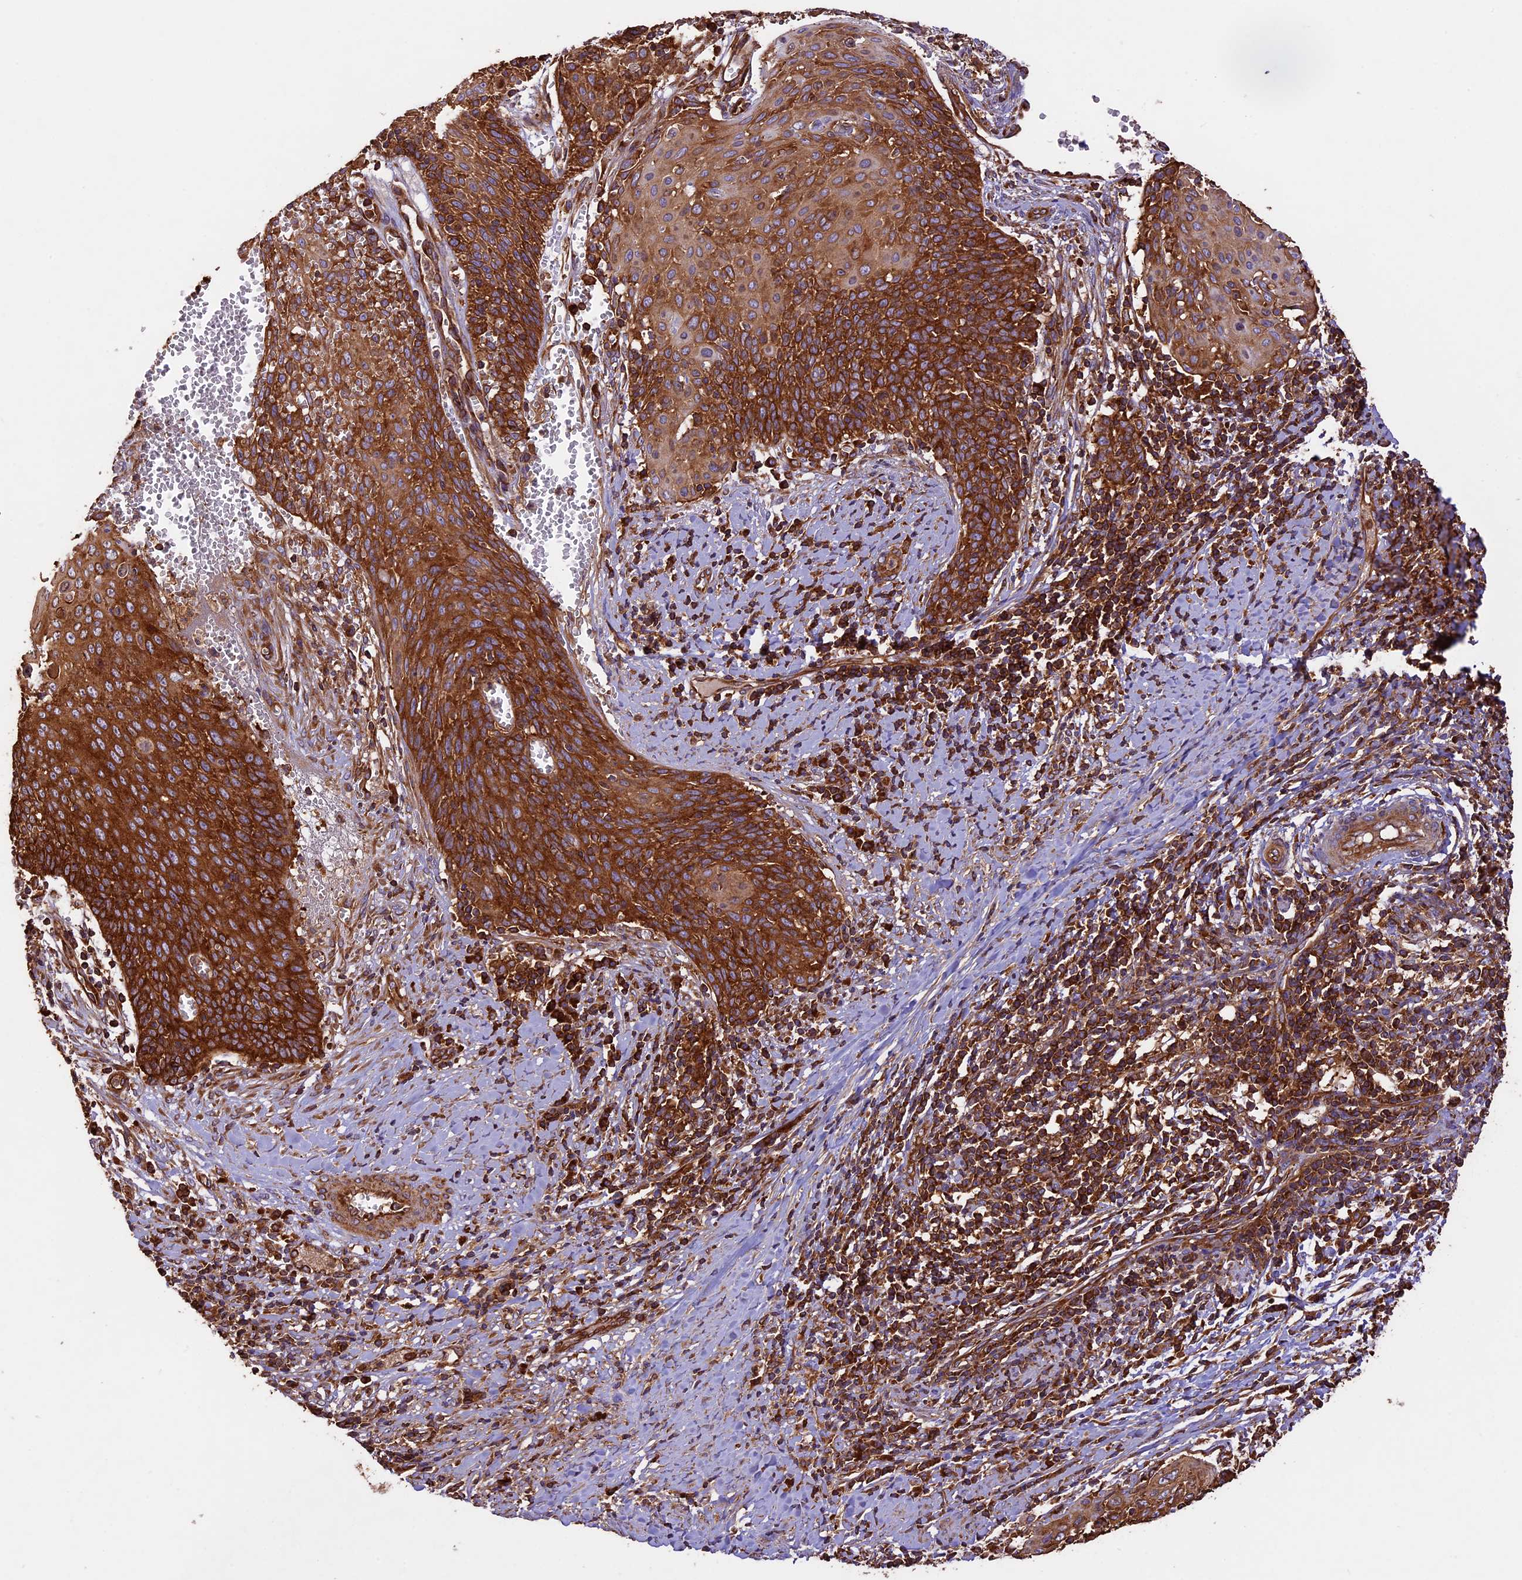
{"staining": {"intensity": "strong", "quantity": ">75%", "location": "cytoplasmic/membranous"}, "tissue": "cervical cancer", "cell_type": "Tumor cells", "image_type": "cancer", "snomed": [{"axis": "morphology", "description": "Squamous cell carcinoma, NOS"}, {"axis": "topography", "description": "Cervix"}], "caption": "Tumor cells reveal high levels of strong cytoplasmic/membranous expression in about >75% of cells in cervical cancer. (IHC, brightfield microscopy, high magnification).", "gene": "KARS1", "patient": {"sex": "female", "age": 39}}